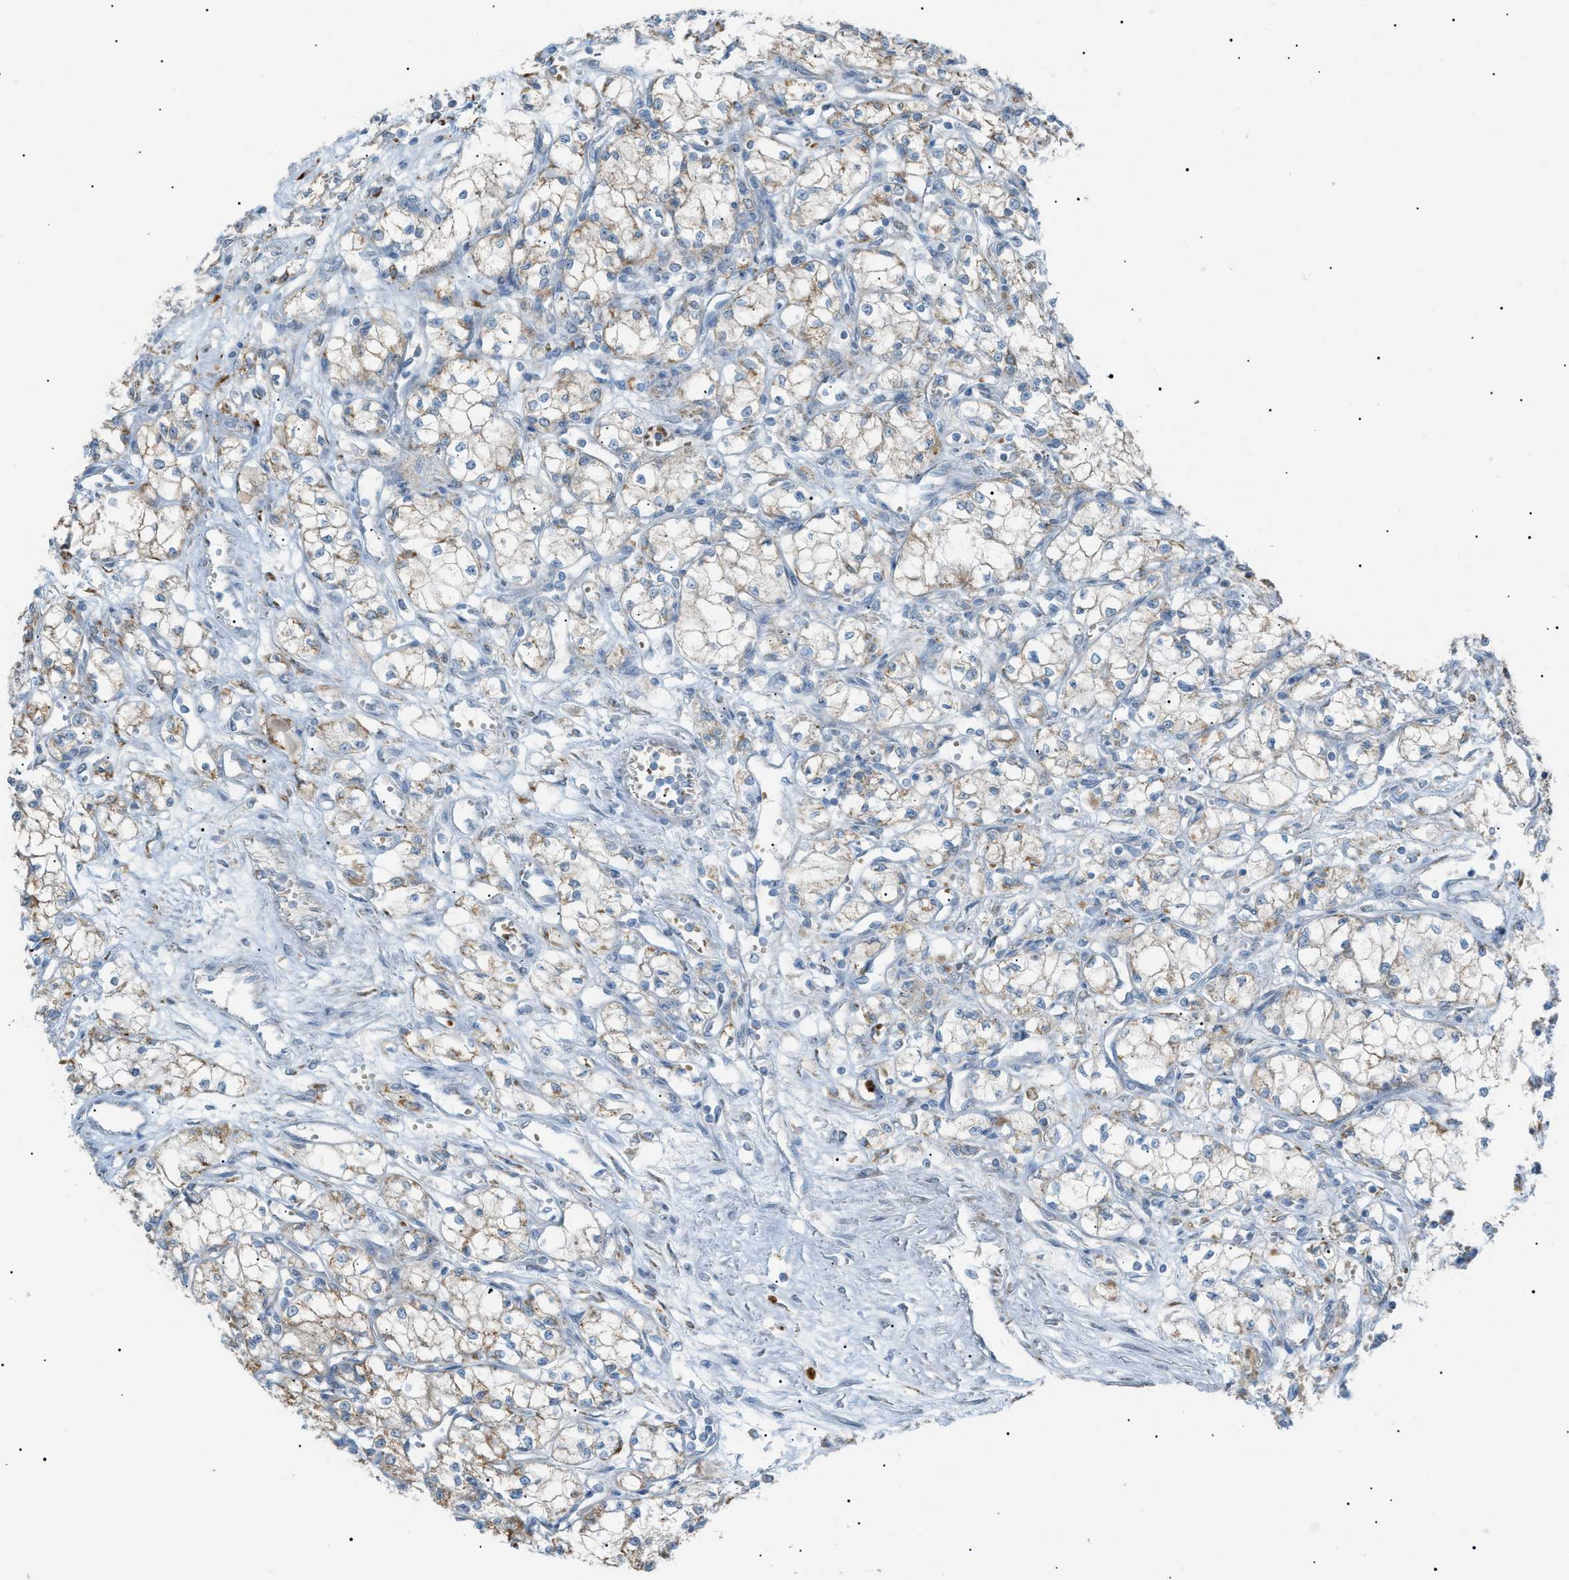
{"staining": {"intensity": "moderate", "quantity": "25%-75%", "location": "cytoplasmic/membranous"}, "tissue": "renal cancer", "cell_type": "Tumor cells", "image_type": "cancer", "snomed": [{"axis": "morphology", "description": "Normal tissue, NOS"}, {"axis": "morphology", "description": "Adenocarcinoma, NOS"}, {"axis": "topography", "description": "Kidney"}], "caption": "Human adenocarcinoma (renal) stained with a brown dye demonstrates moderate cytoplasmic/membranous positive positivity in approximately 25%-75% of tumor cells.", "gene": "ZNF516", "patient": {"sex": "male", "age": 59}}